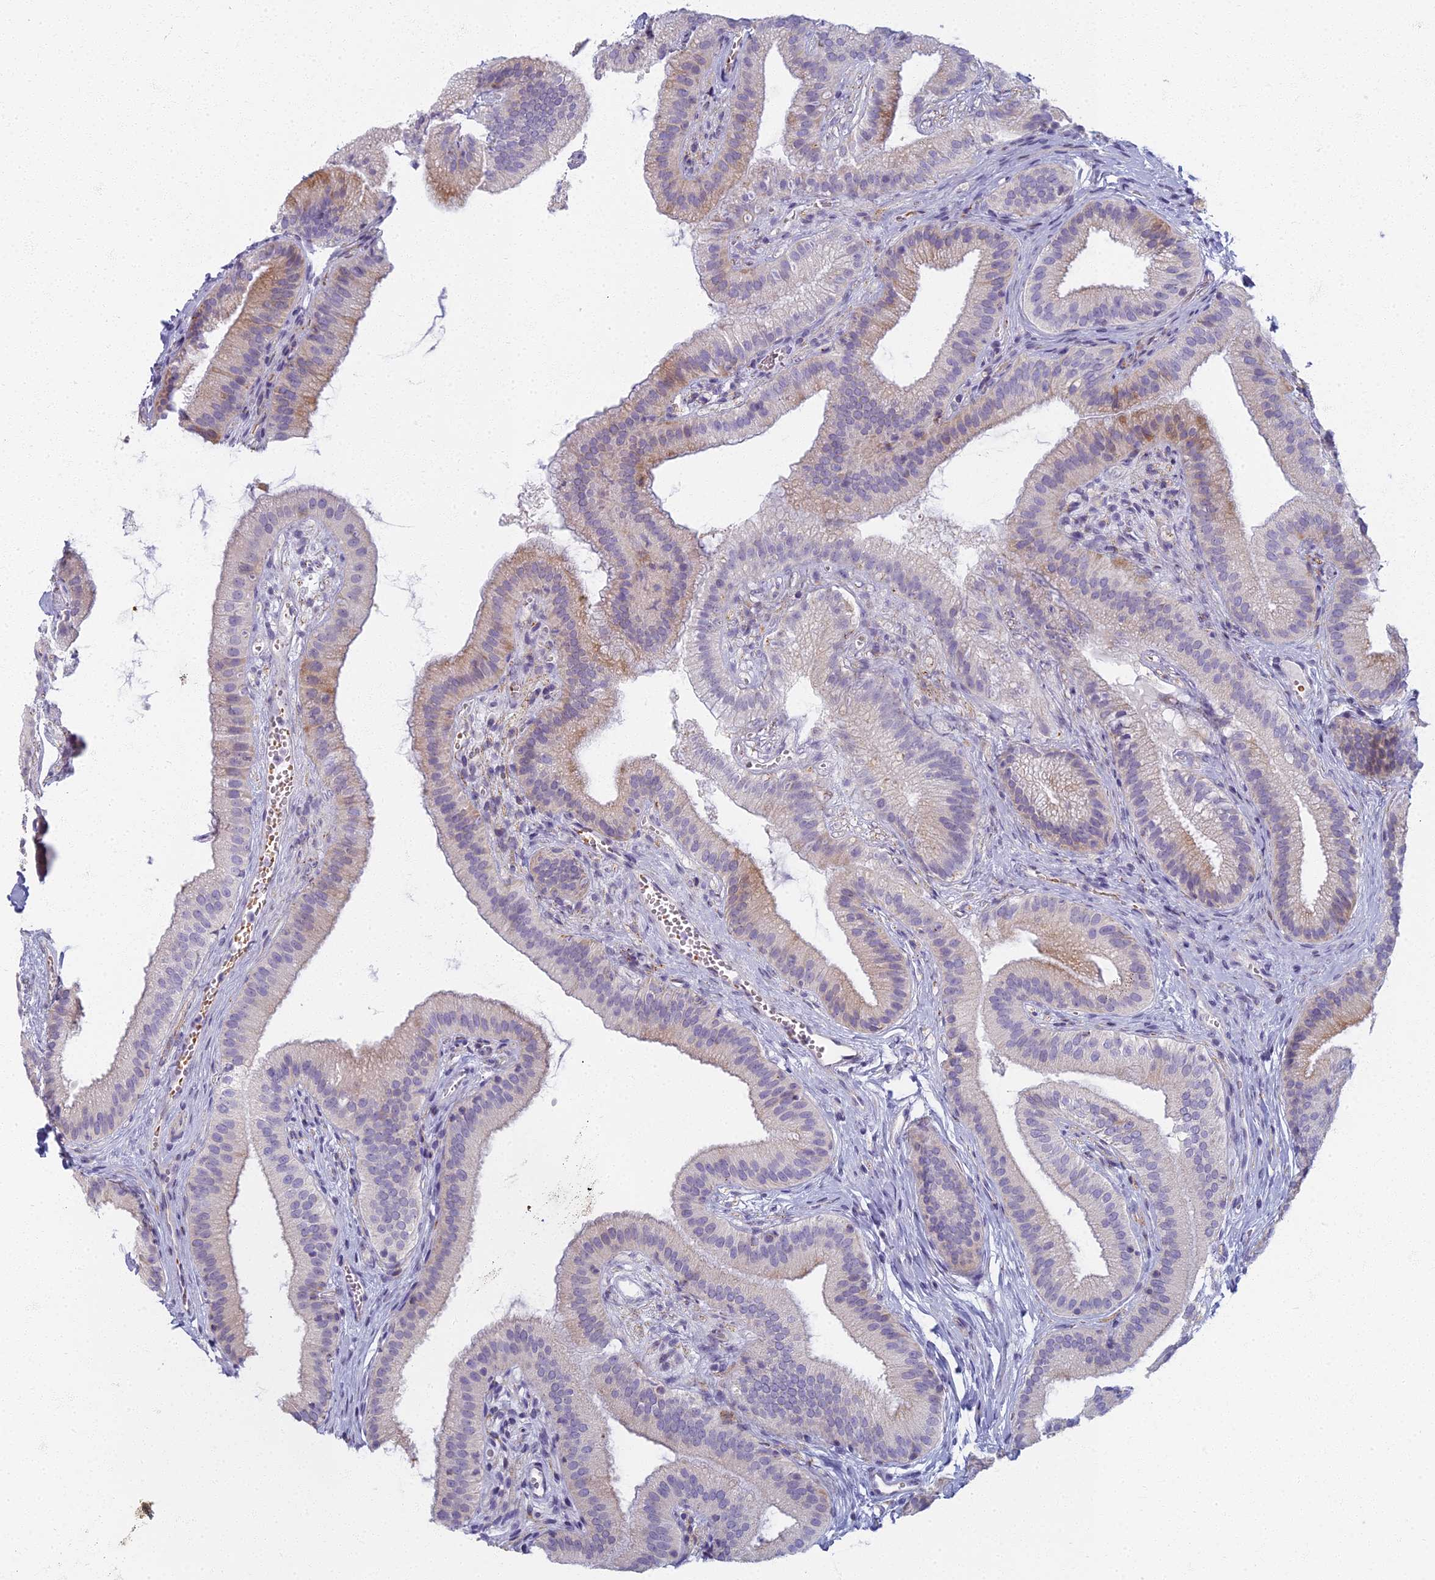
{"staining": {"intensity": "moderate", "quantity": "25%-75%", "location": "cytoplasmic/membranous"}, "tissue": "gallbladder", "cell_type": "Glandular cells", "image_type": "normal", "snomed": [{"axis": "morphology", "description": "Normal tissue, NOS"}, {"axis": "topography", "description": "Gallbladder"}], "caption": "Immunohistochemical staining of unremarkable human gallbladder demonstrates medium levels of moderate cytoplasmic/membranous staining in about 25%-75% of glandular cells.", "gene": "ARL15", "patient": {"sex": "female", "age": 54}}